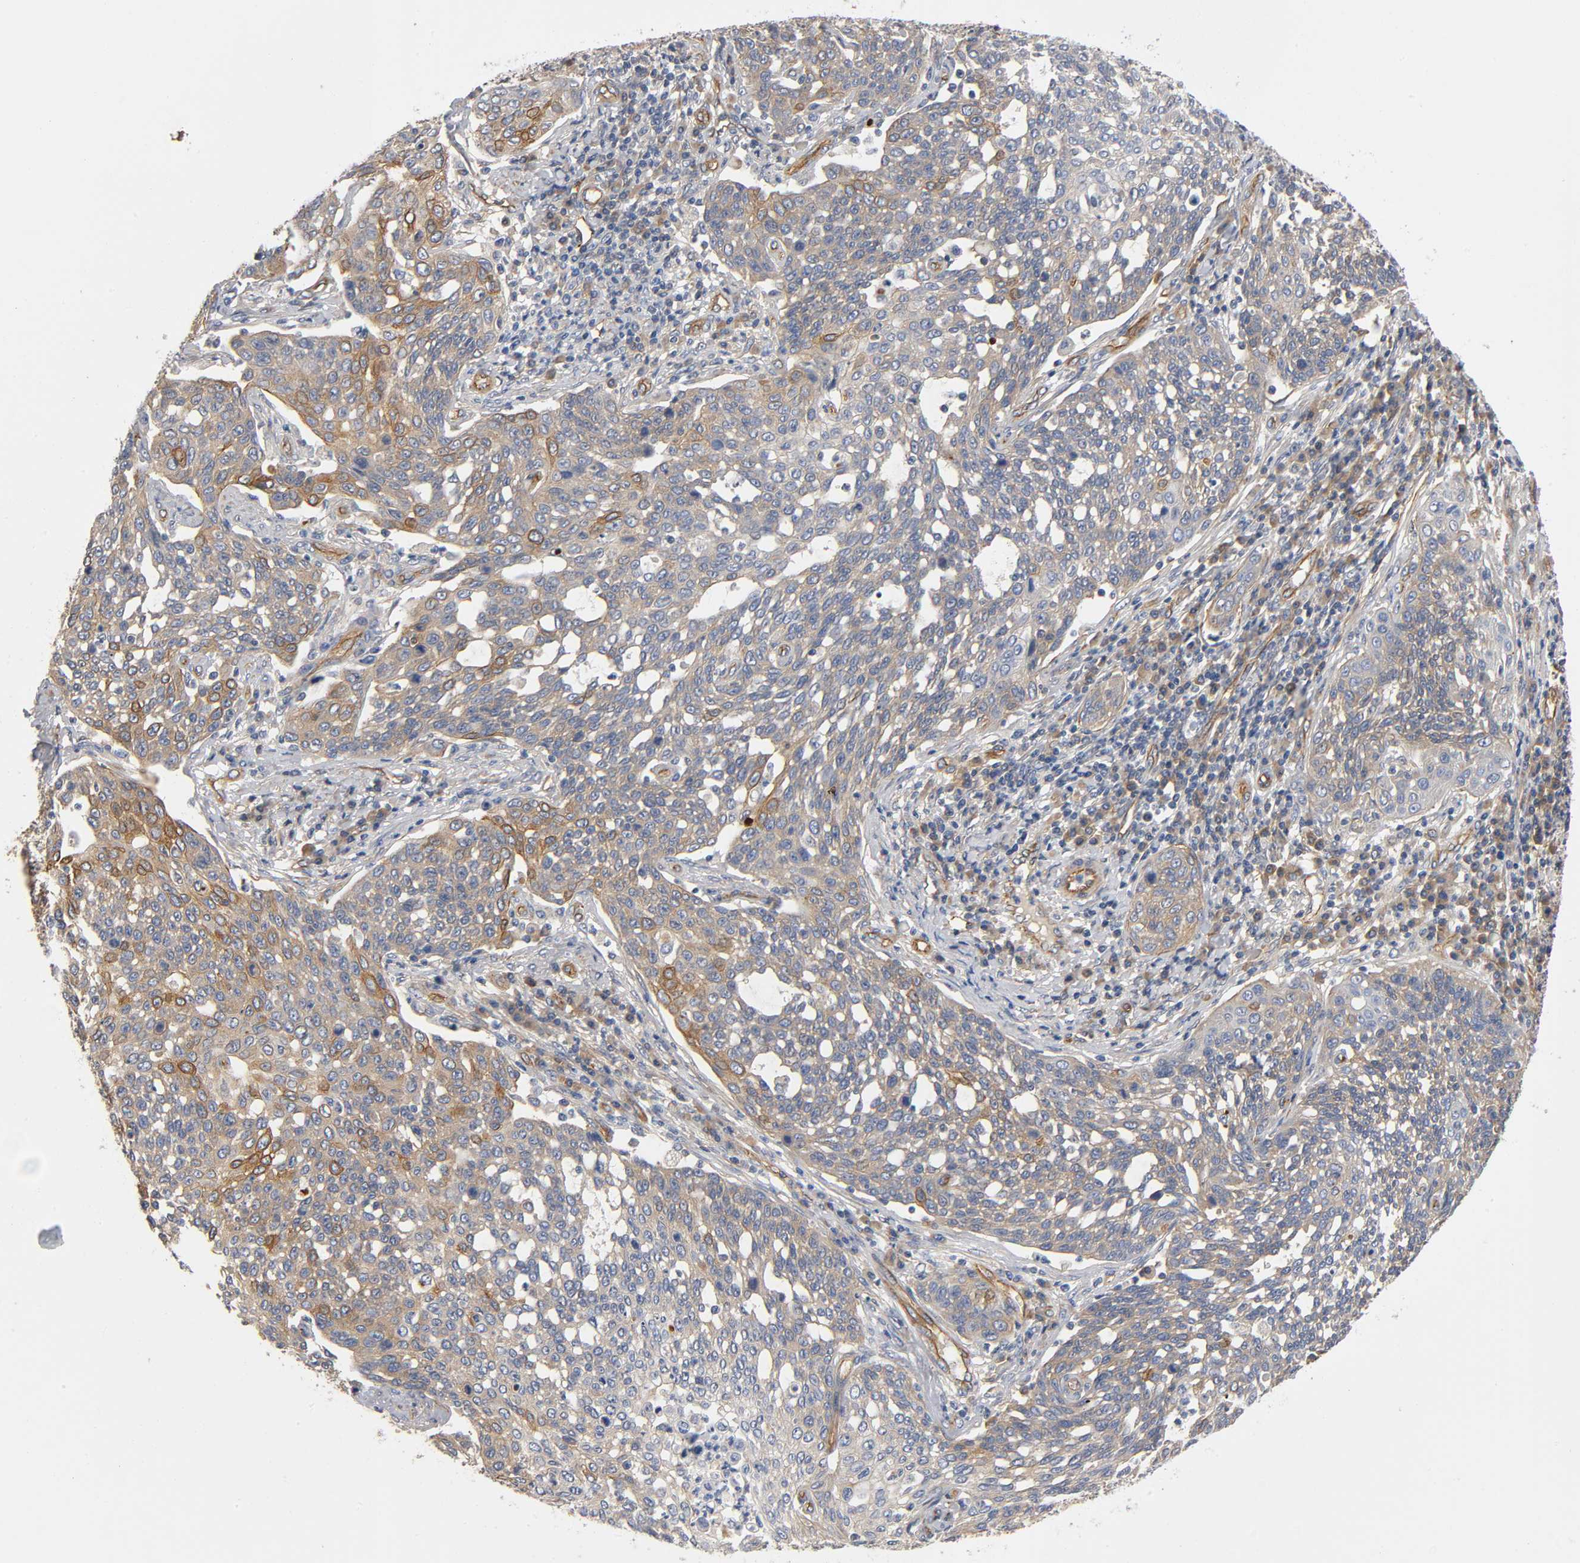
{"staining": {"intensity": "moderate", "quantity": "<25%", "location": "cytoplasmic/membranous"}, "tissue": "cervical cancer", "cell_type": "Tumor cells", "image_type": "cancer", "snomed": [{"axis": "morphology", "description": "Squamous cell carcinoma, NOS"}, {"axis": "topography", "description": "Cervix"}], "caption": "A photomicrograph of human squamous cell carcinoma (cervical) stained for a protein reveals moderate cytoplasmic/membranous brown staining in tumor cells.", "gene": "MARS1", "patient": {"sex": "female", "age": 34}}